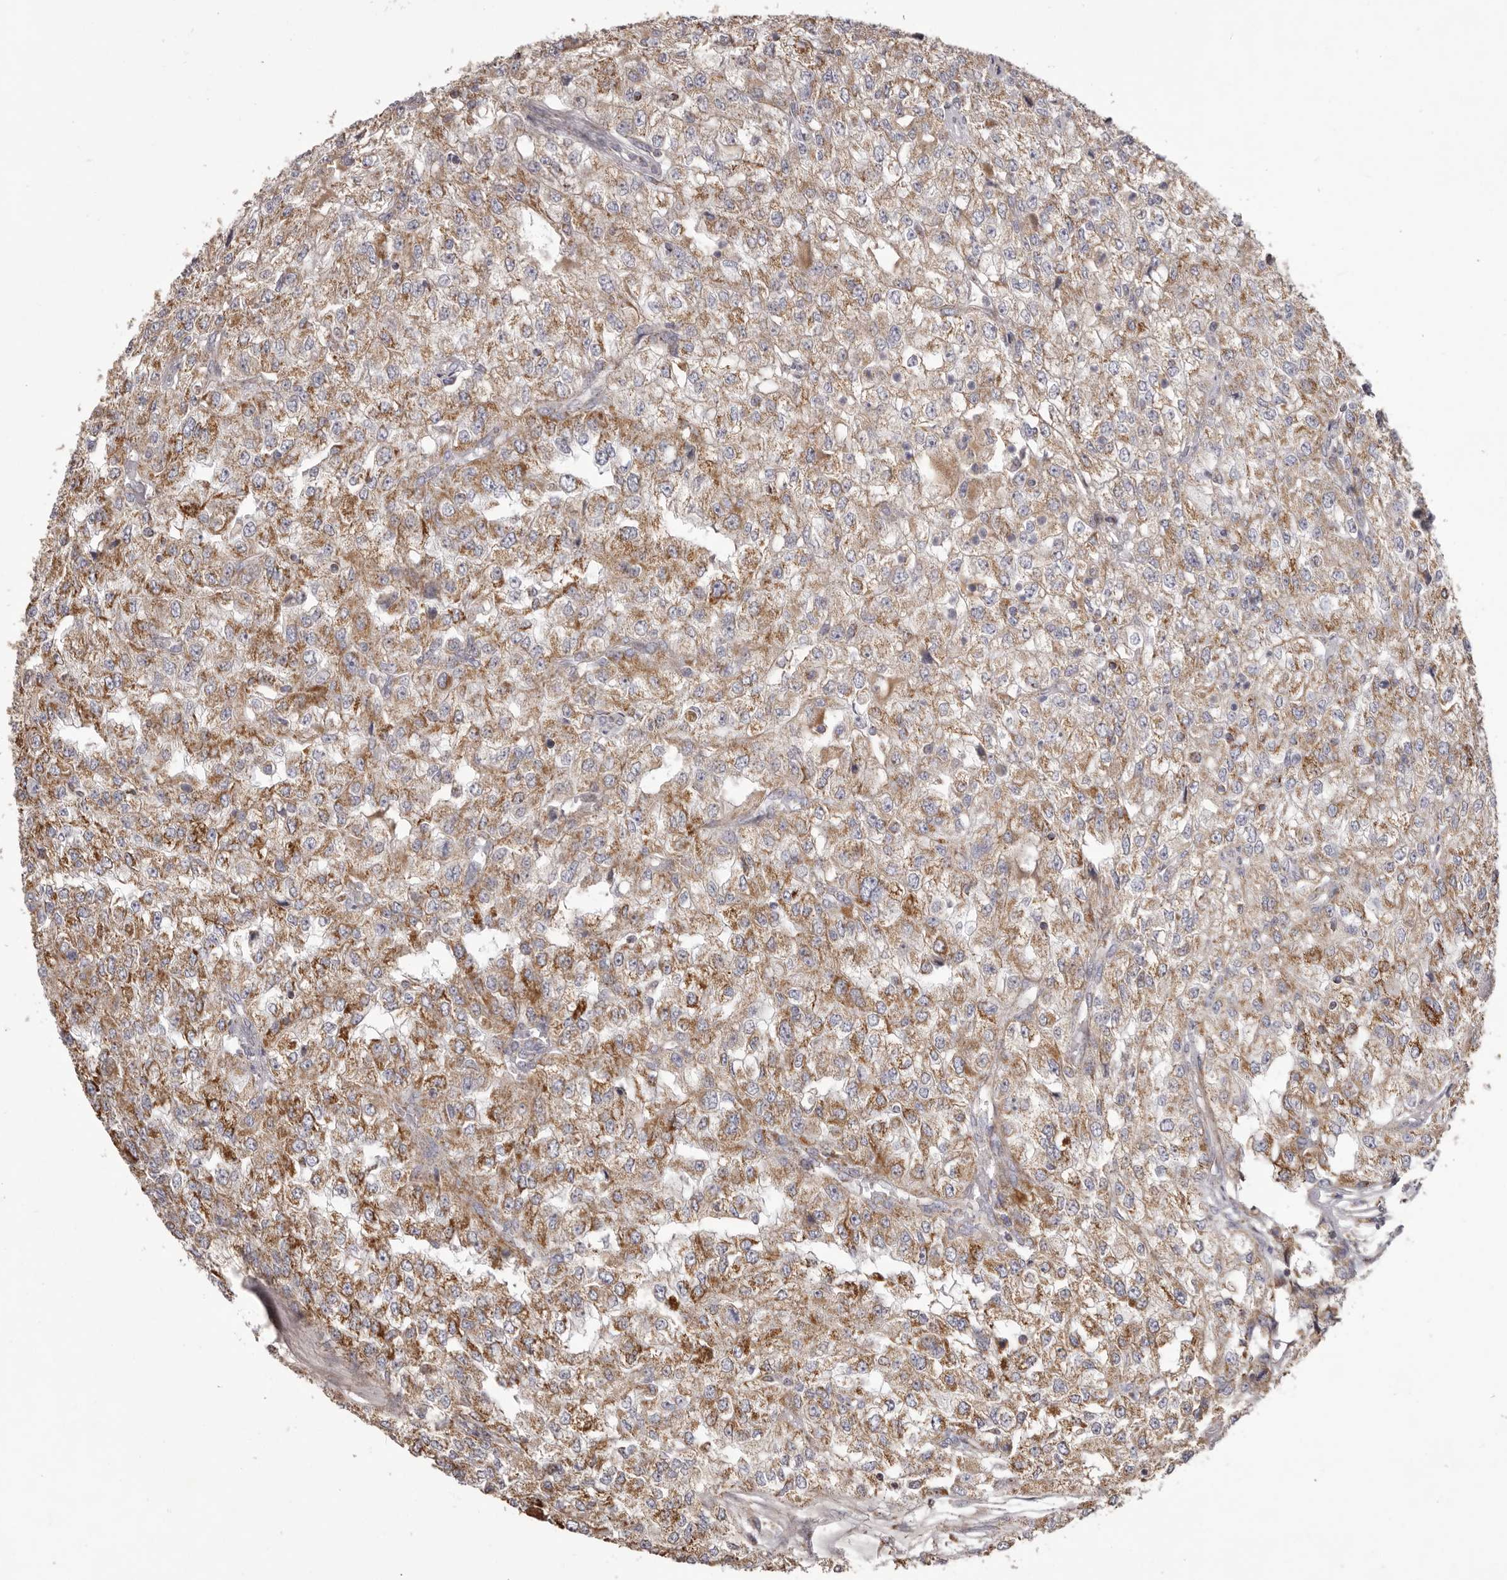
{"staining": {"intensity": "moderate", "quantity": ">75%", "location": "cytoplasmic/membranous"}, "tissue": "renal cancer", "cell_type": "Tumor cells", "image_type": "cancer", "snomed": [{"axis": "morphology", "description": "Adenocarcinoma, NOS"}, {"axis": "topography", "description": "Kidney"}], "caption": "Adenocarcinoma (renal) stained for a protein (brown) displays moderate cytoplasmic/membranous positive staining in approximately >75% of tumor cells.", "gene": "CHRM2", "patient": {"sex": "female", "age": 54}}